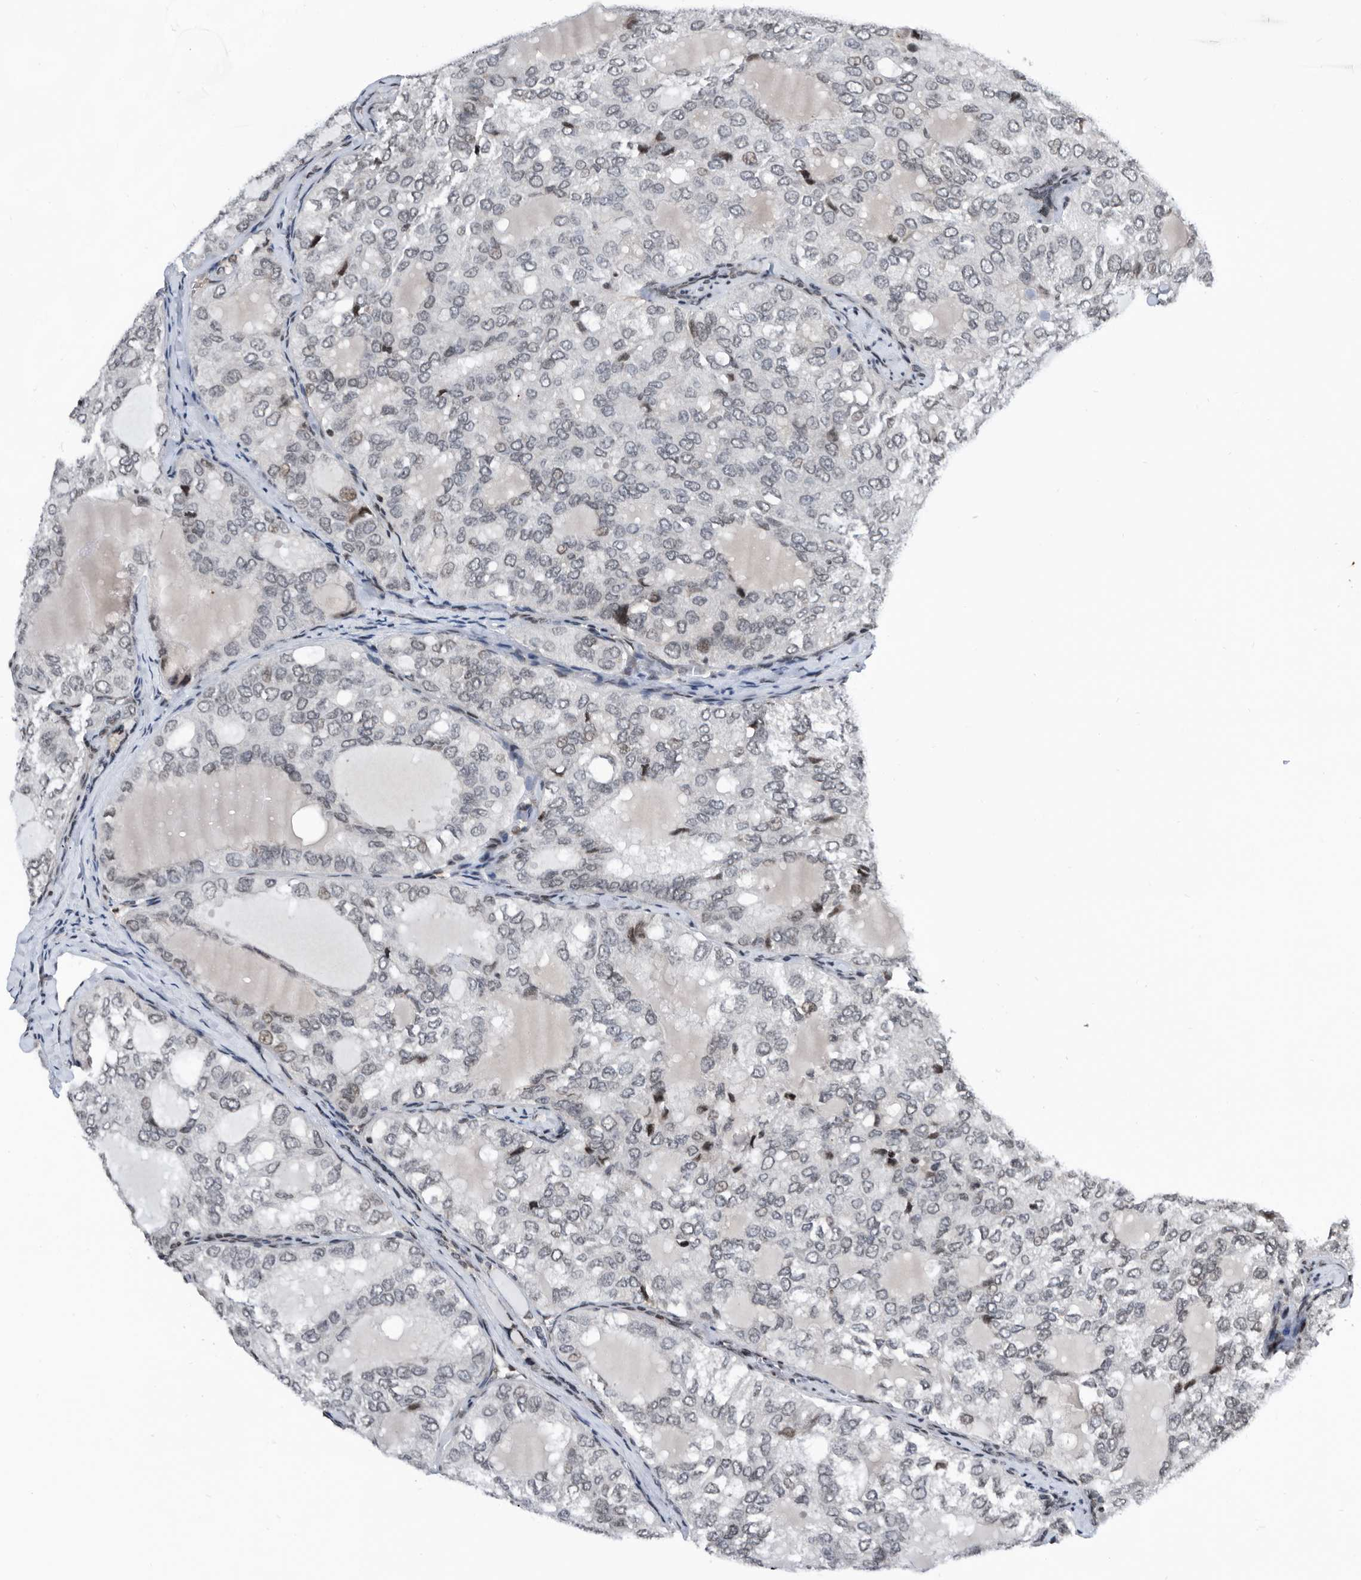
{"staining": {"intensity": "negative", "quantity": "none", "location": "none"}, "tissue": "thyroid cancer", "cell_type": "Tumor cells", "image_type": "cancer", "snomed": [{"axis": "morphology", "description": "Follicular adenoma carcinoma, NOS"}, {"axis": "topography", "description": "Thyroid gland"}], "caption": "Immunohistochemistry (IHC) of human thyroid follicular adenoma carcinoma shows no expression in tumor cells.", "gene": "SNRNP48", "patient": {"sex": "male", "age": 75}}